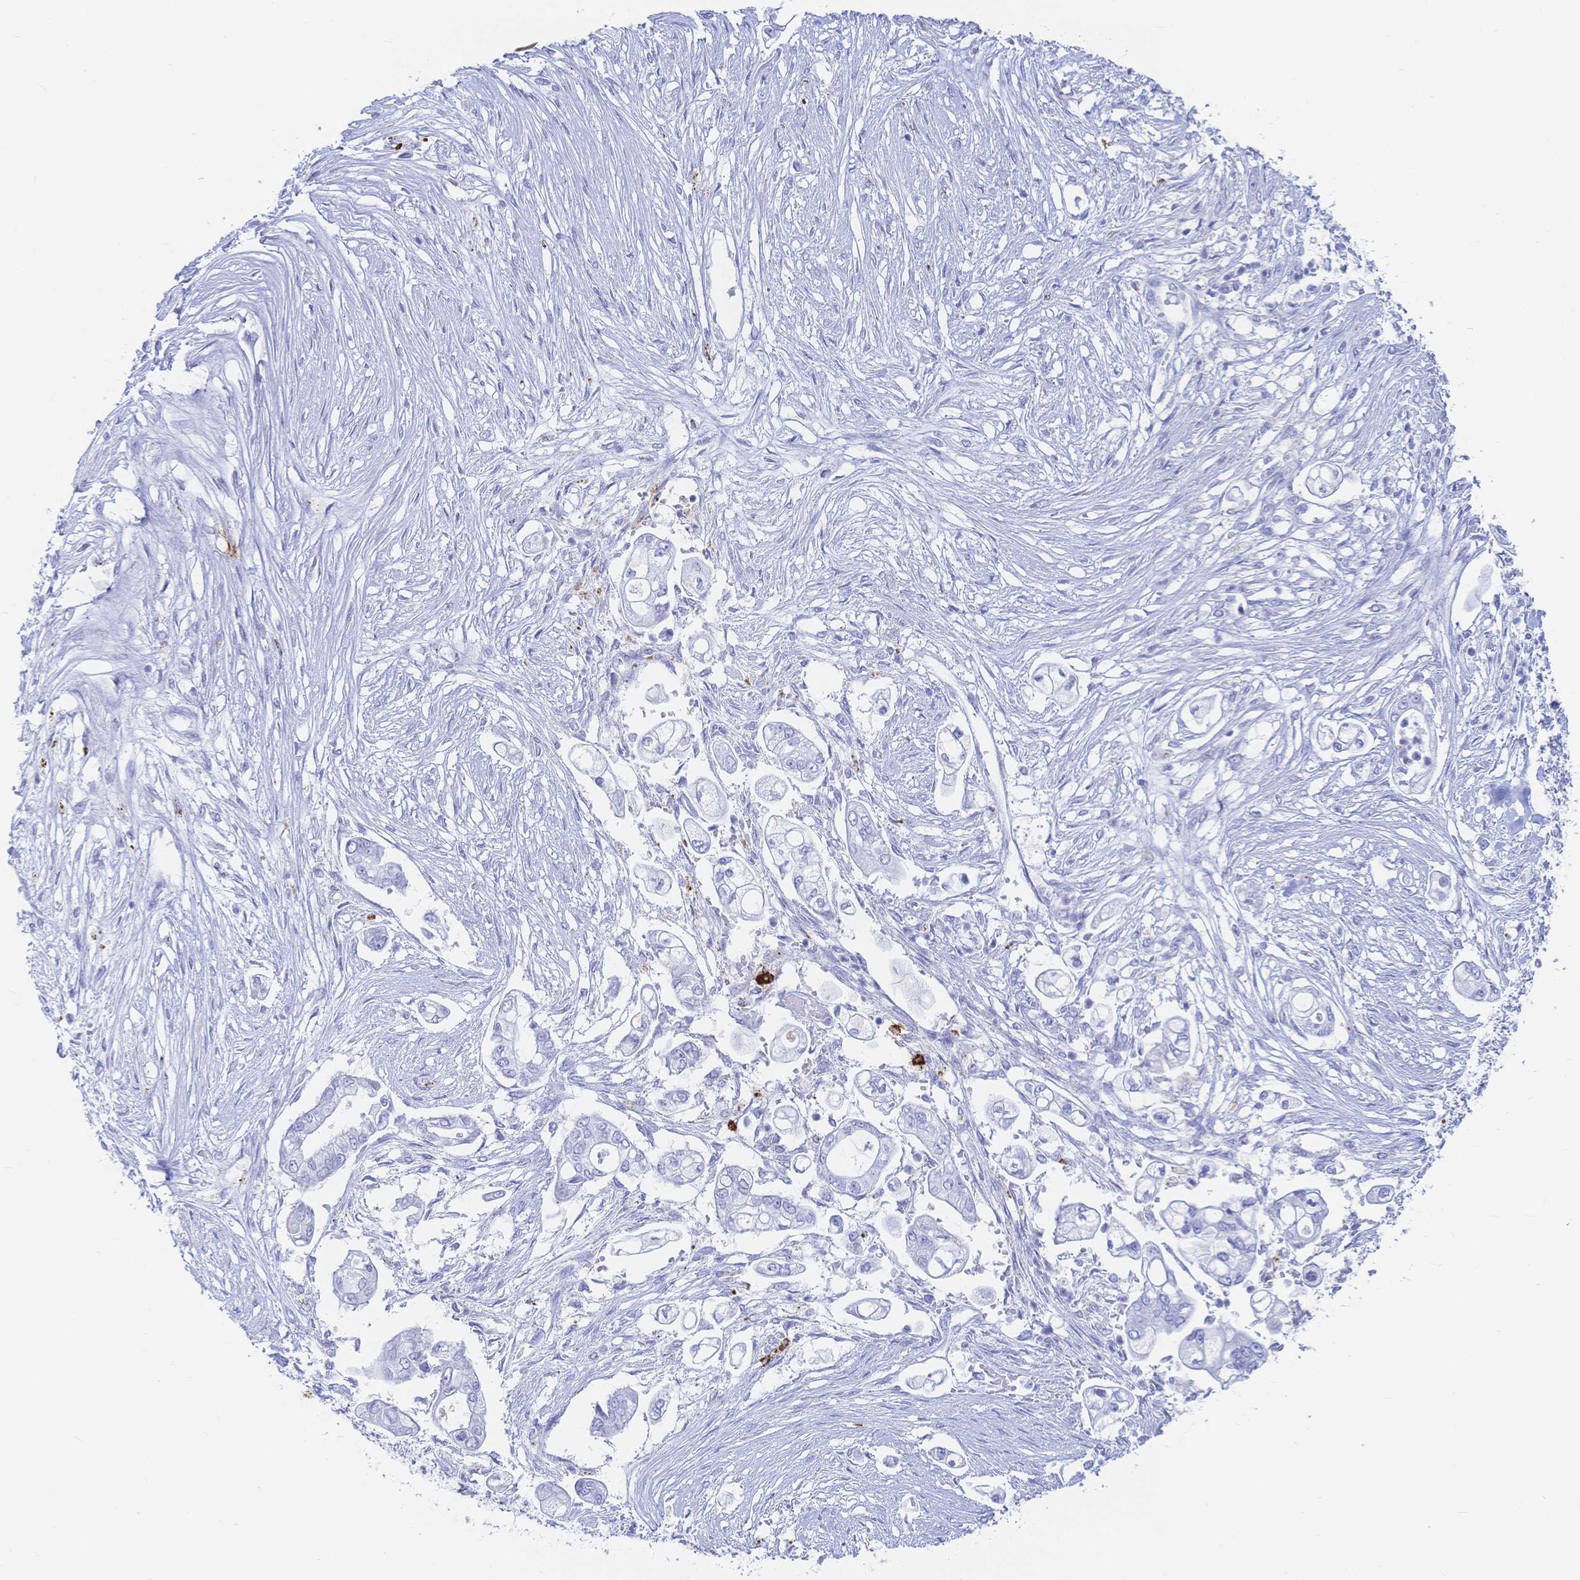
{"staining": {"intensity": "negative", "quantity": "none", "location": "none"}, "tissue": "pancreatic cancer", "cell_type": "Tumor cells", "image_type": "cancer", "snomed": [{"axis": "morphology", "description": "Adenocarcinoma, NOS"}, {"axis": "topography", "description": "Pancreas"}], "caption": "Immunohistochemistry of pancreatic cancer demonstrates no staining in tumor cells.", "gene": "IL2RB", "patient": {"sex": "female", "age": 69}}